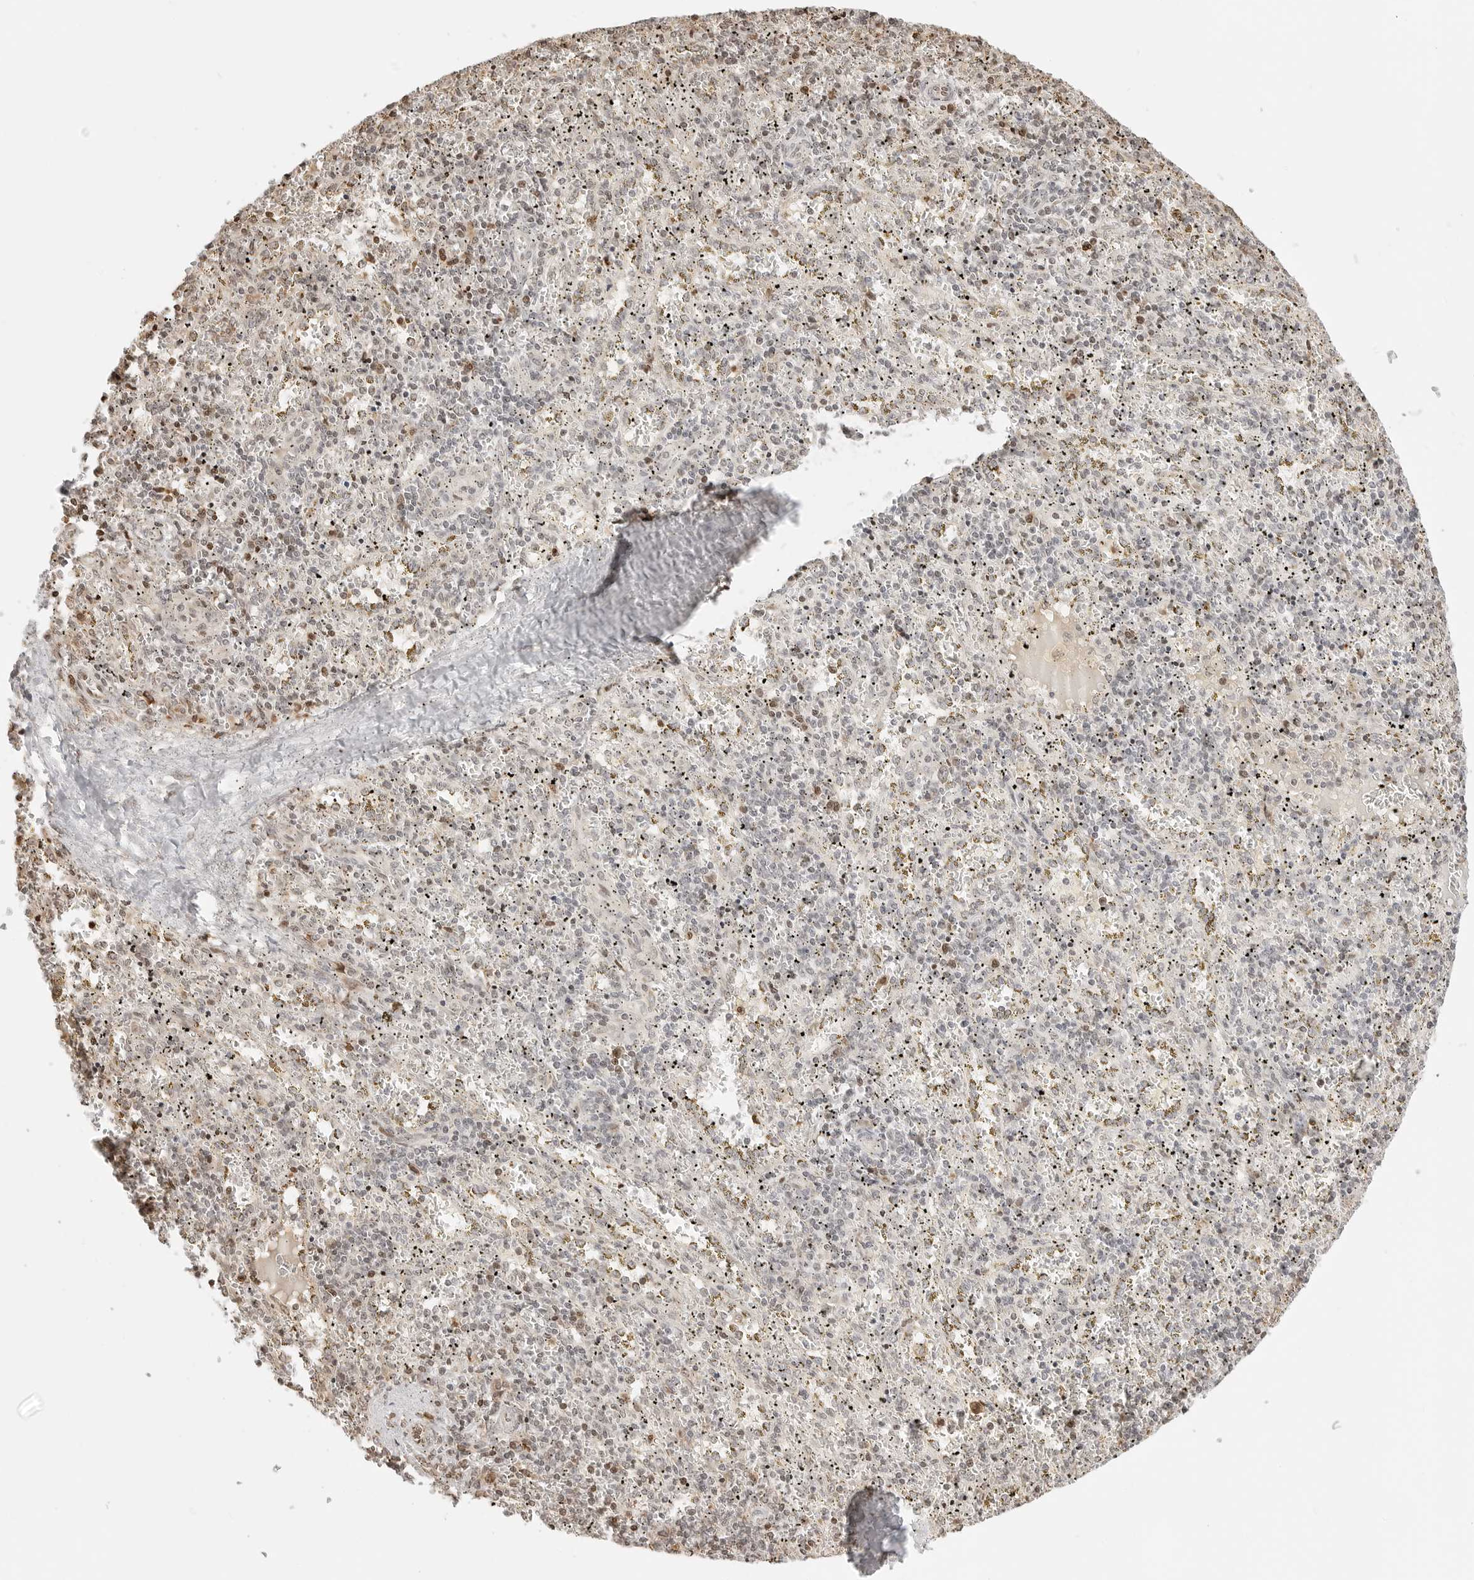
{"staining": {"intensity": "weak", "quantity": "25%-75%", "location": "nuclear"}, "tissue": "spleen", "cell_type": "Cells in red pulp", "image_type": "normal", "snomed": [{"axis": "morphology", "description": "Normal tissue, NOS"}, {"axis": "topography", "description": "Spleen"}], "caption": "Brown immunohistochemical staining in unremarkable spleen shows weak nuclear staining in approximately 25%-75% of cells in red pulp.", "gene": "FKBP14", "patient": {"sex": "male", "age": 11}}